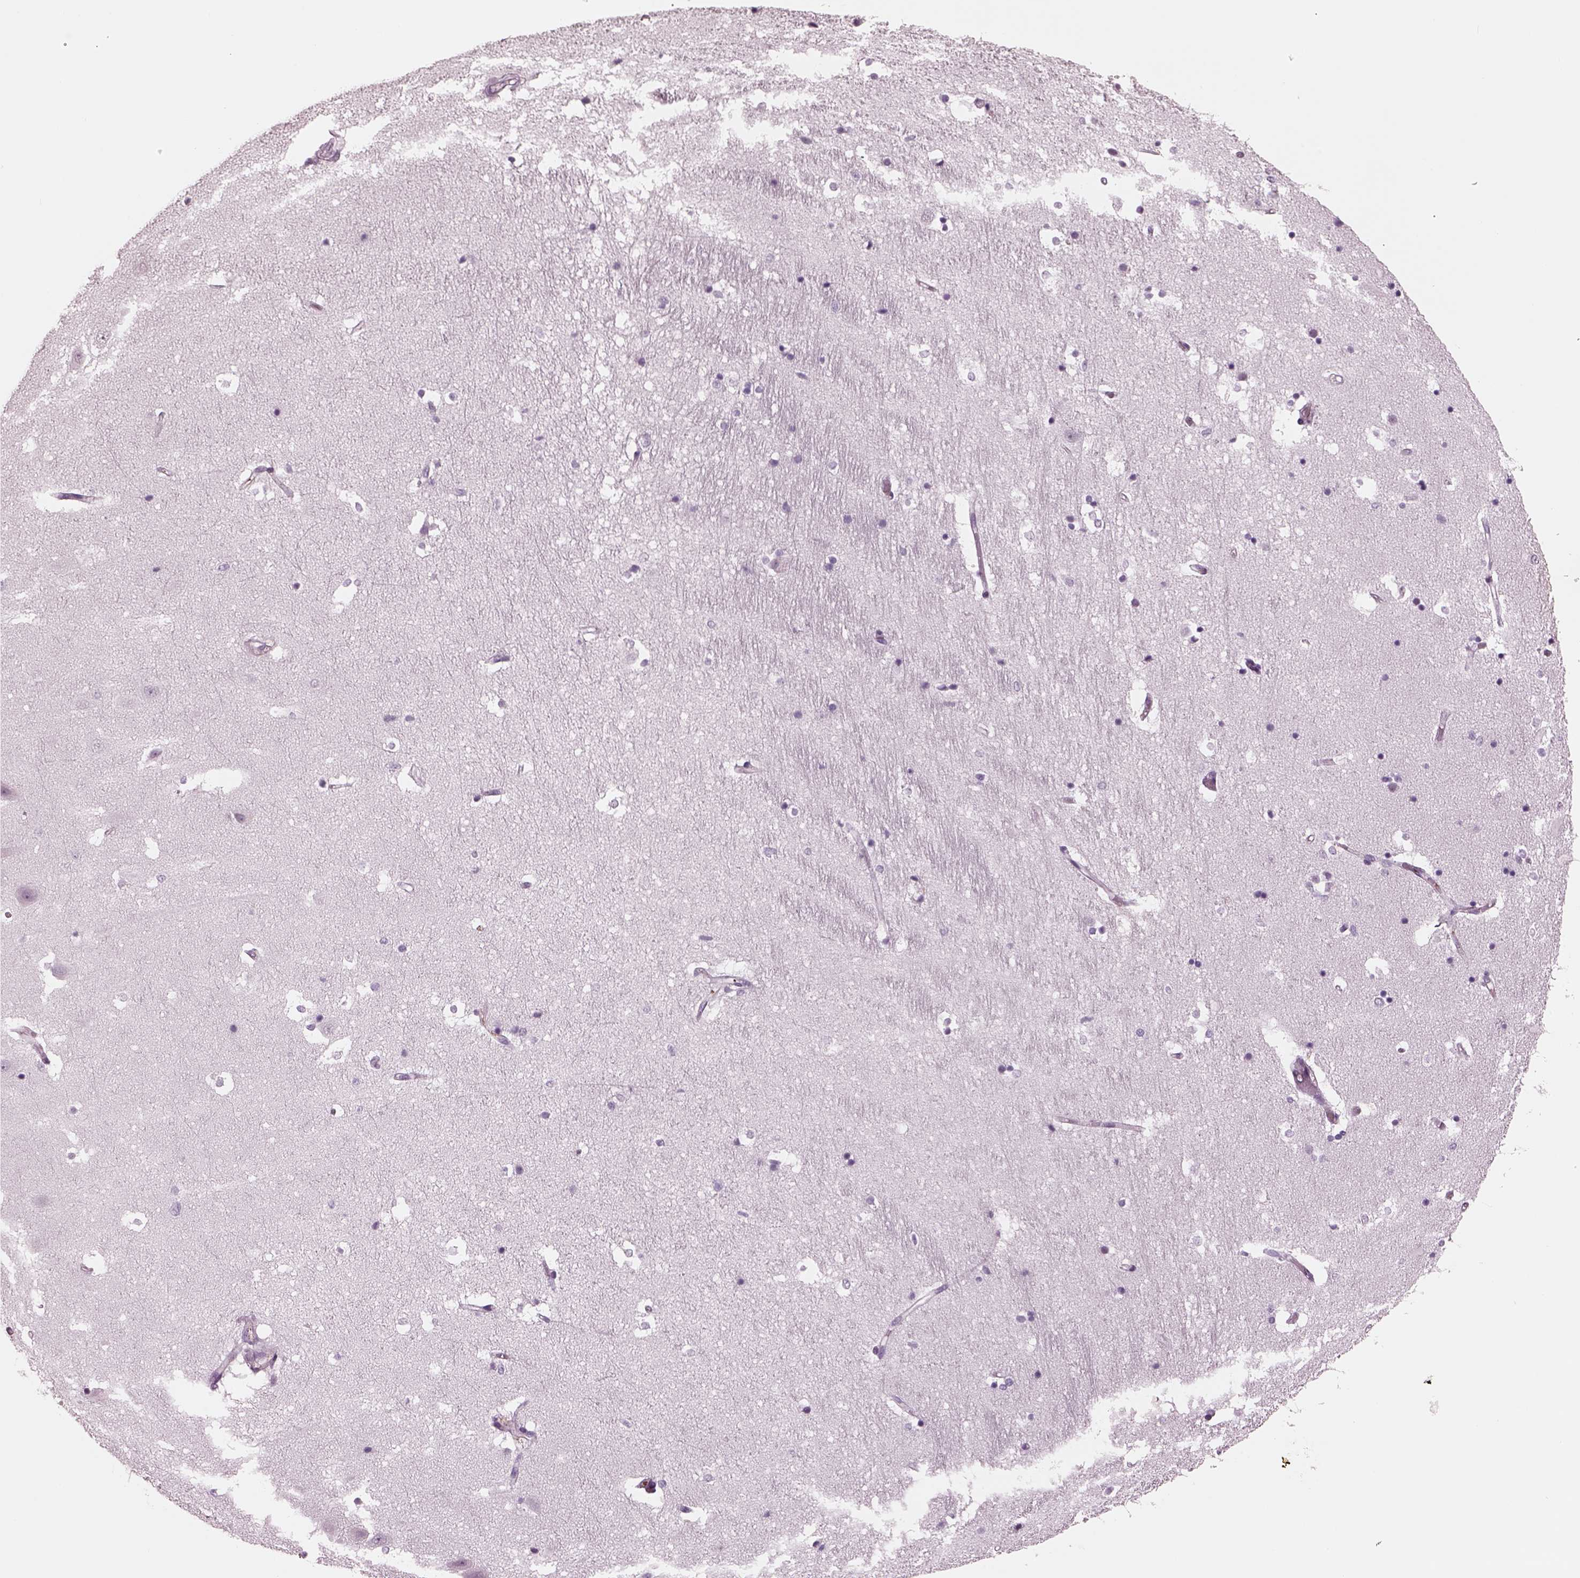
{"staining": {"intensity": "negative", "quantity": "none", "location": "none"}, "tissue": "hippocampus", "cell_type": "Glial cells", "image_type": "normal", "snomed": [{"axis": "morphology", "description": "Normal tissue, NOS"}, {"axis": "topography", "description": "Hippocampus"}], "caption": "Micrograph shows no protein expression in glial cells of unremarkable hippocampus. (Immunohistochemistry, brightfield microscopy, high magnification).", "gene": "CYLC1", "patient": {"sex": "male", "age": 44}}